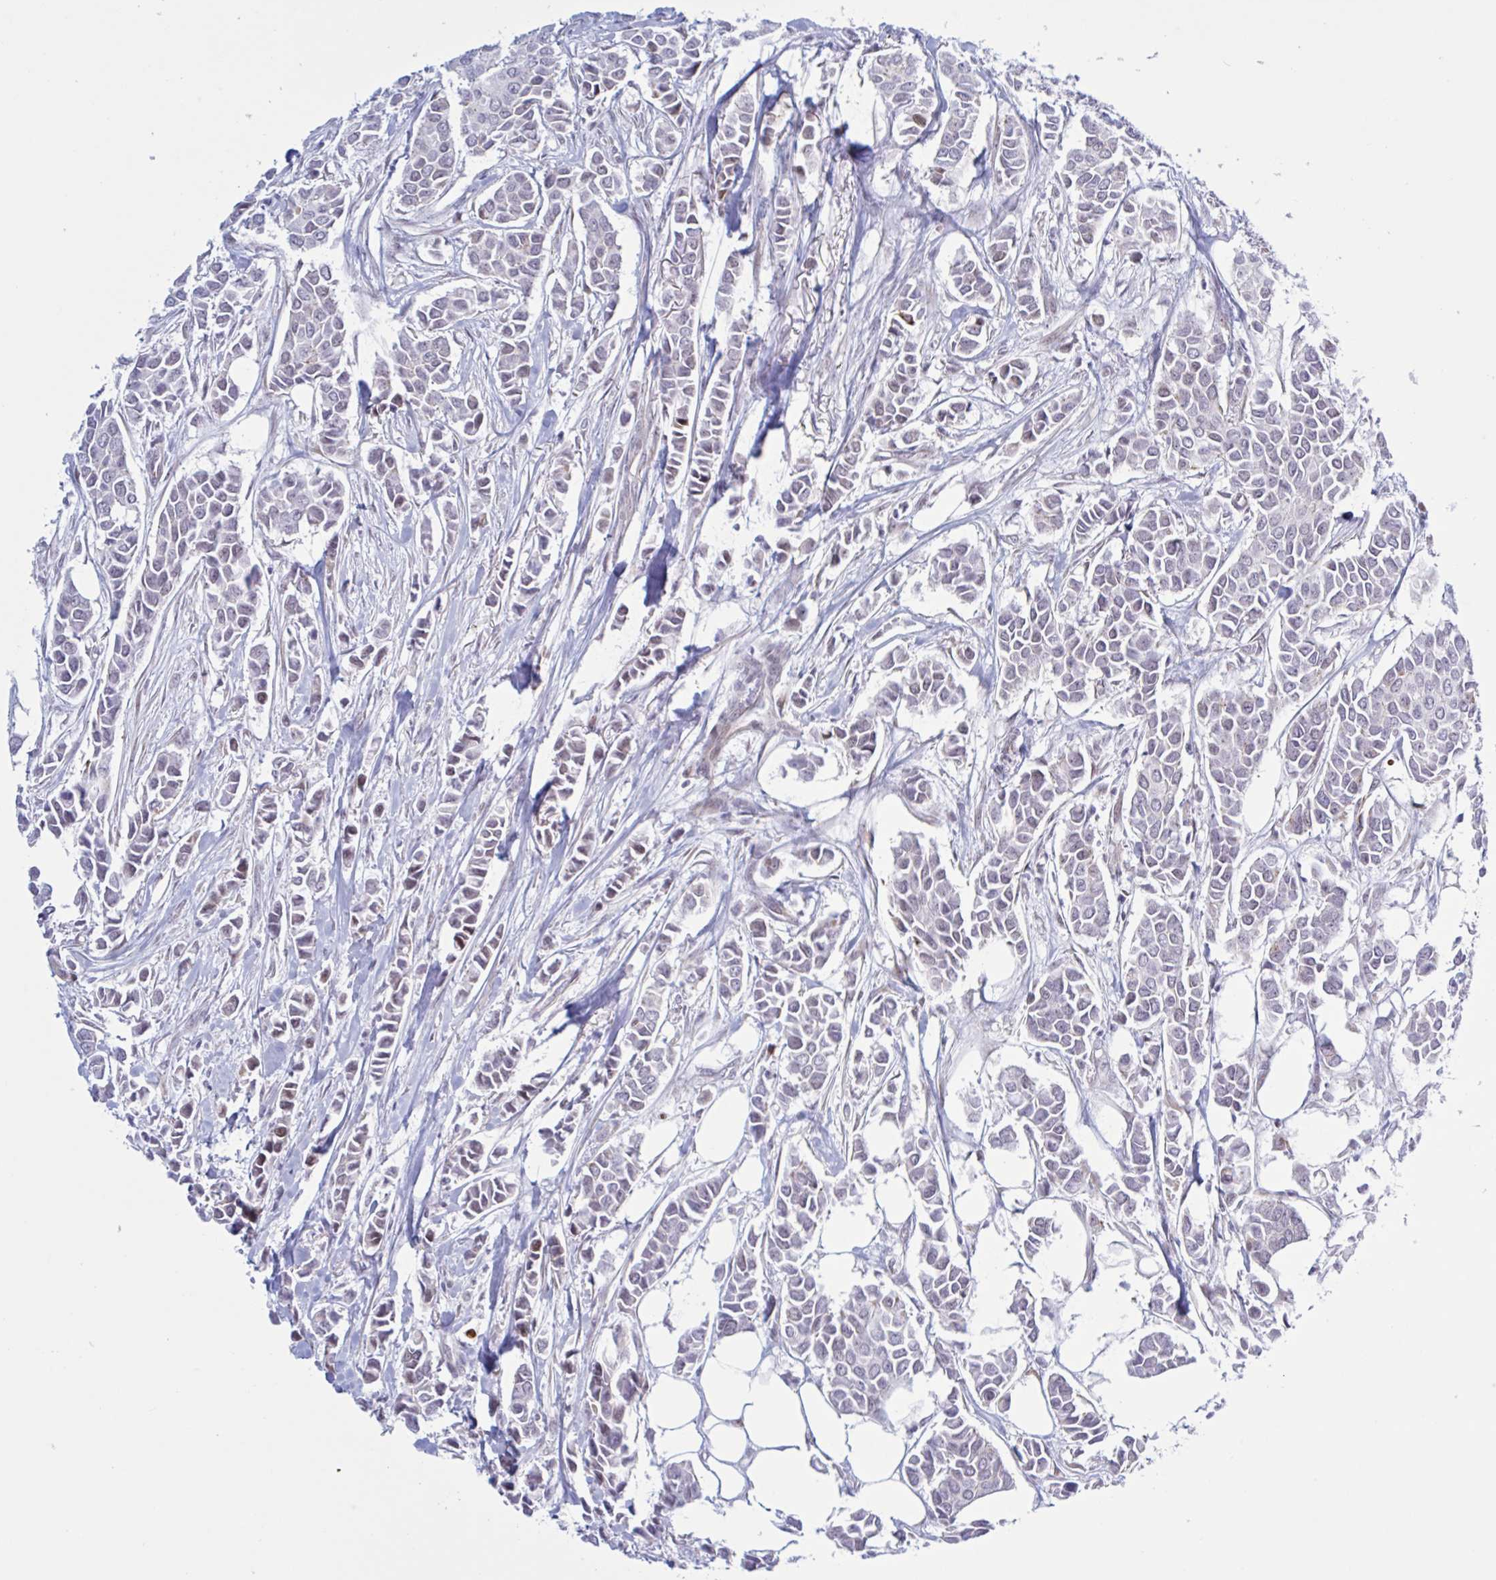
{"staining": {"intensity": "weak", "quantity": "<25%", "location": "nuclear"}, "tissue": "breast cancer", "cell_type": "Tumor cells", "image_type": "cancer", "snomed": [{"axis": "morphology", "description": "Duct carcinoma"}, {"axis": "topography", "description": "Breast"}], "caption": "Immunohistochemistry (IHC) of infiltrating ductal carcinoma (breast) reveals no expression in tumor cells. (DAB (3,3'-diaminobenzidine) immunohistochemistry (IHC) with hematoxylin counter stain).", "gene": "PRMT6", "patient": {"sex": "female", "age": 84}}